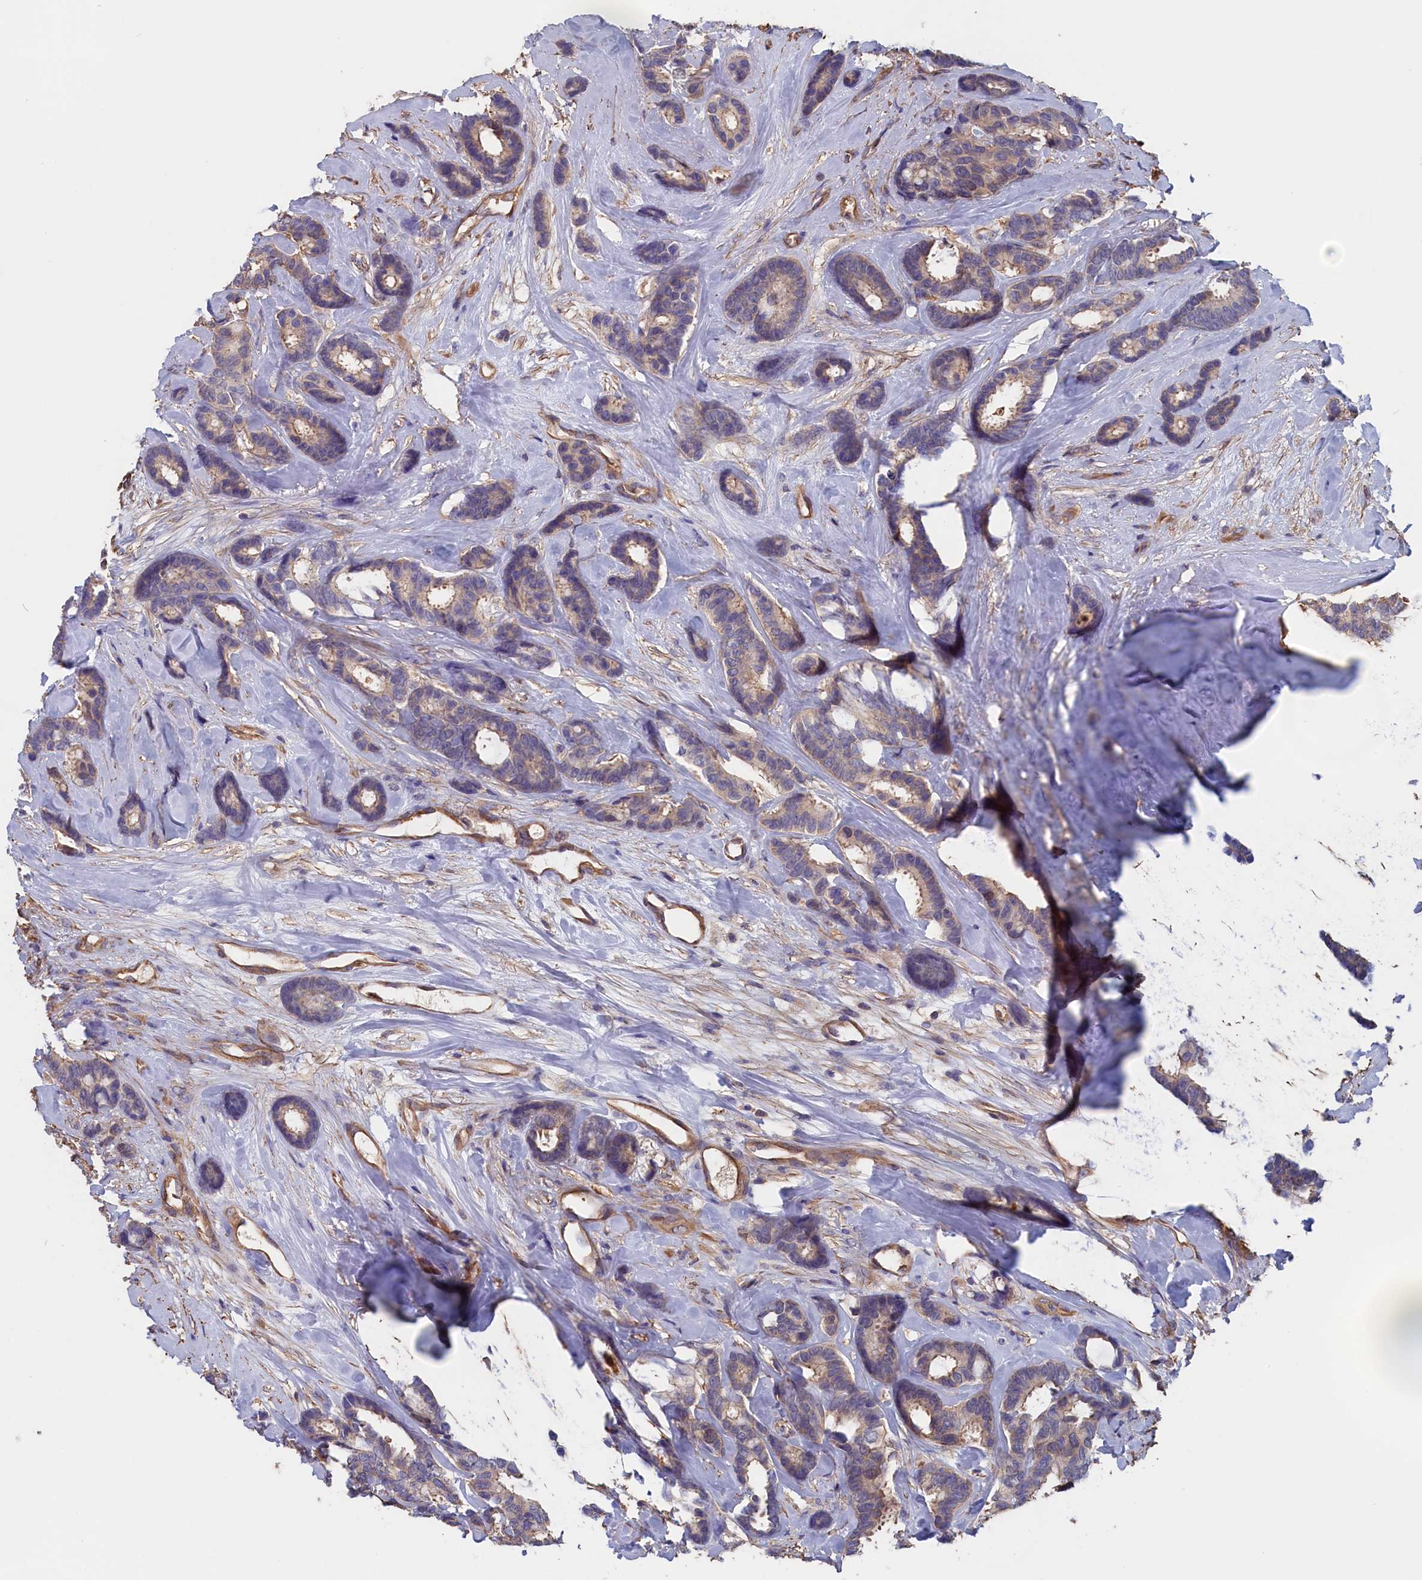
{"staining": {"intensity": "weak", "quantity": ">75%", "location": "cytoplasmic/membranous"}, "tissue": "breast cancer", "cell_type": "Tumor cells", "image_type": "cancer", "snomed": [{"axis": "morphology", "description": "Duct carcinoma"}, {"axis": "topography", "description": "Breast"}], "caption": "Tumor cells demonstrate low levels of weak cytoplasmic/membranous positivity in about >75% of cells in breast cancer.", "gene": "ANKRD2", "patient": {"sex": "female", "age": 87}}